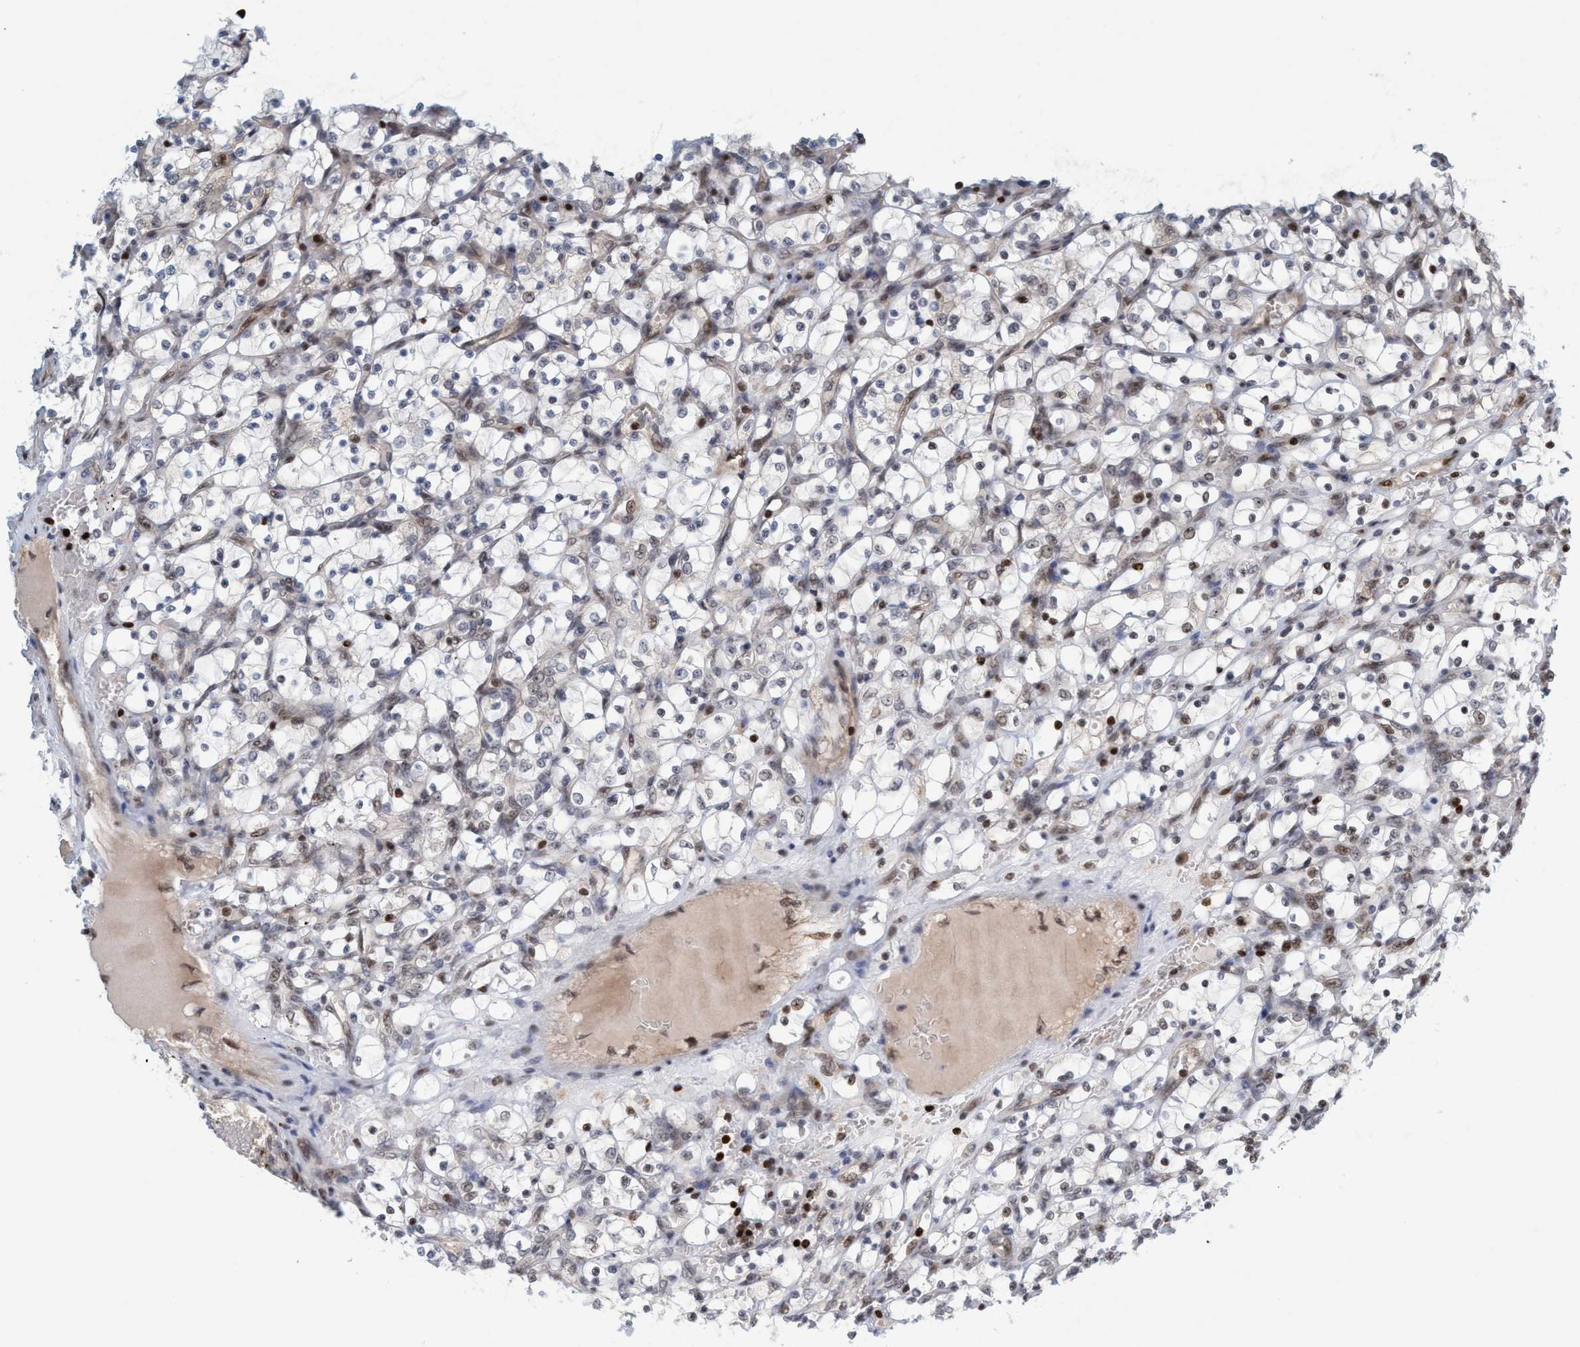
{"staining": {"intensity": "negative", "quantity": "none", "location": "none"}, "tissue": "renal cancer", "cell_type": "Tumor cells", "image_type": "cancer", "snomed": [{"axis": "morphology", "description": "Adenocarcinoma, NOS"}, {"axis": "topography", "description": "Kidney"}], "caption": "An image of renal cancer stained for a protein displays no brown staining in tumor cells. Brightfield microscopy of immunohistochemistry stained with DAB (brown) and hematoxylin (blue), captured at high magnification.", "gene": "SMCR8", "patient": {"sex": "female", "age": 69}}